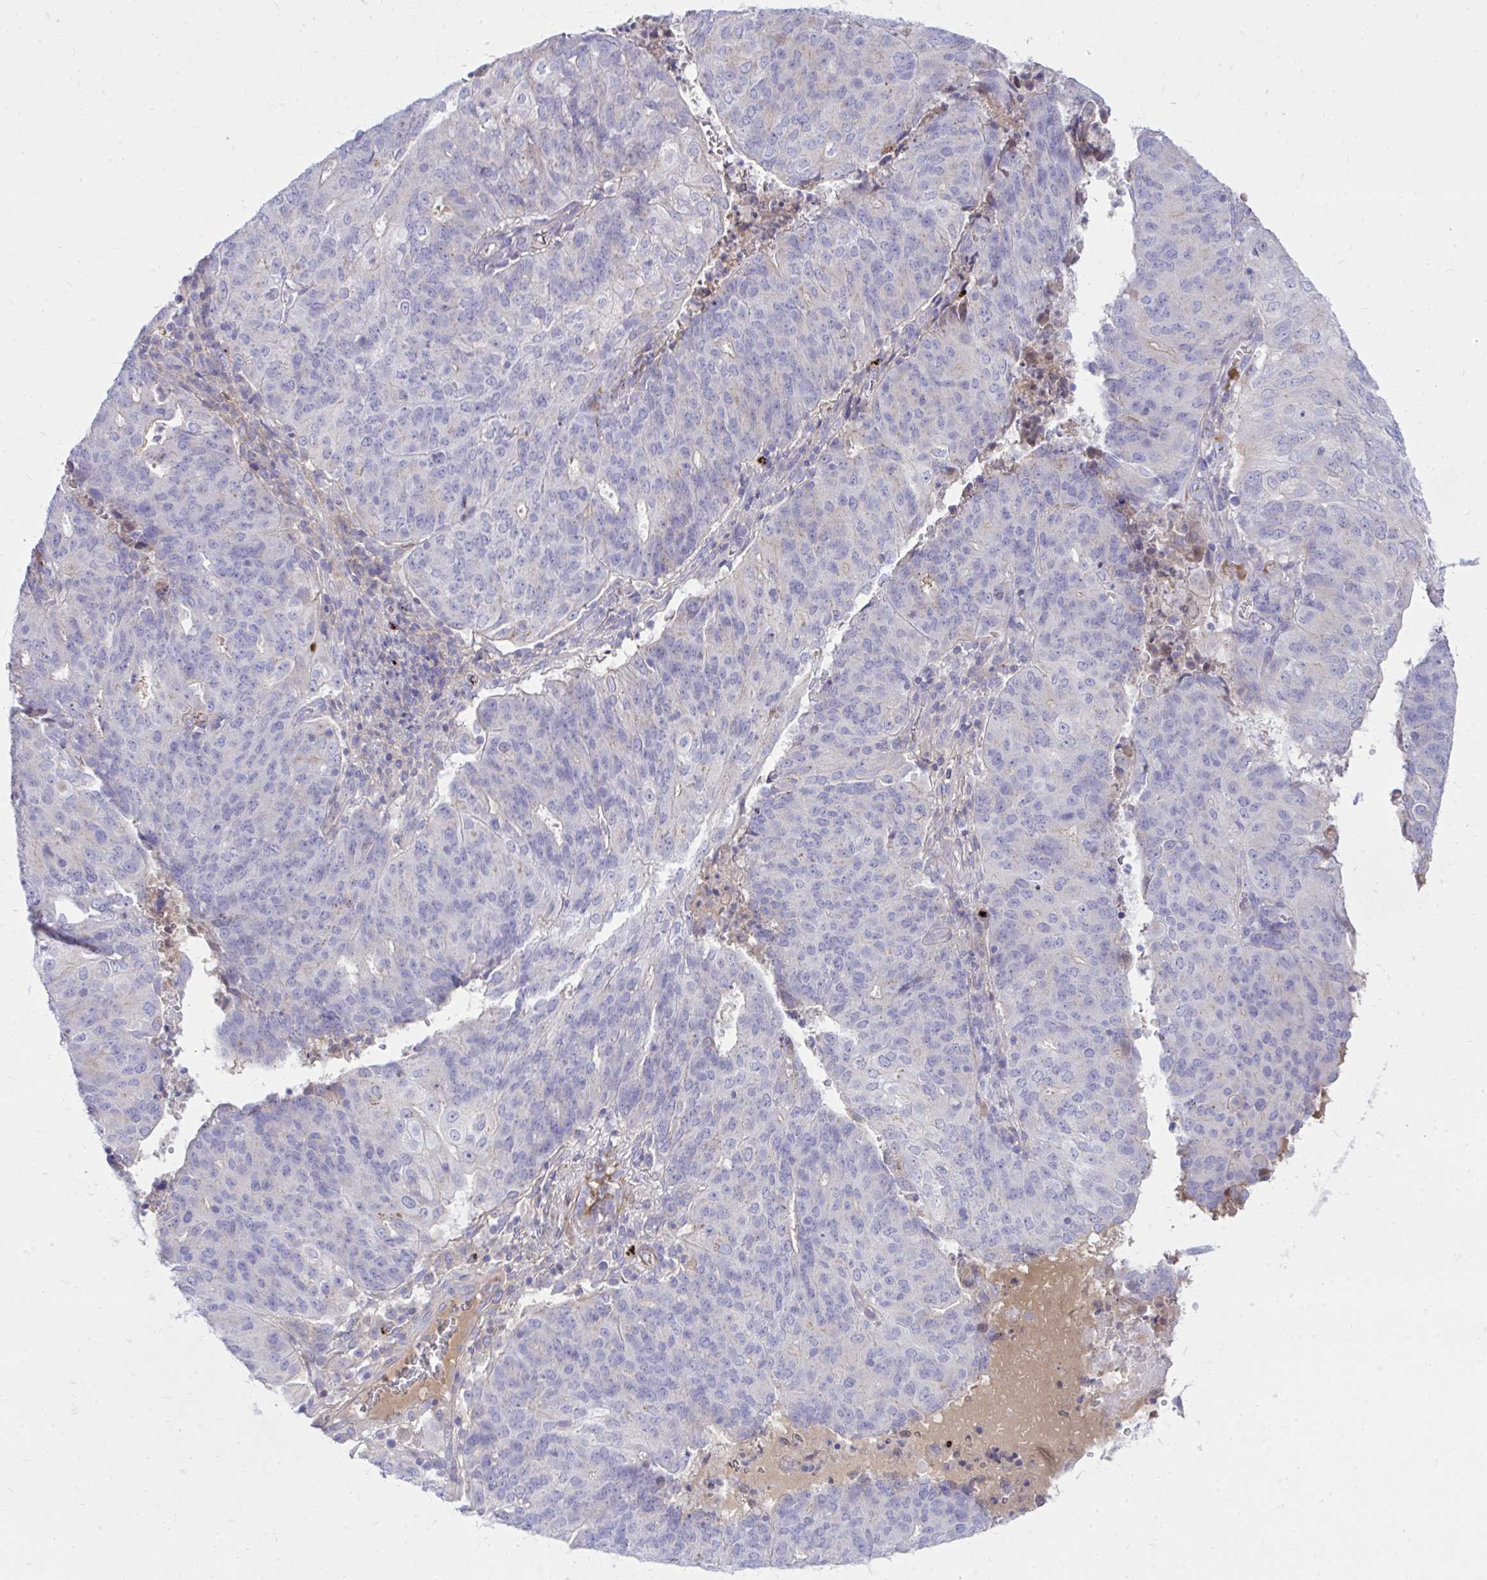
{"staining": {"intensity": "negative", "quantity": "none", "location": "none"}, "tissue": "endometrial cancer", "cell_type": "Tumor cells", "image_type": "cancer", "snomed": [{"axis": "morphology", "description": "Adenocarcinoma, NOS"}, {"axis": "topography", "description": "Endometrium"}], "caption": "Immunohistochemistry of human adenocarcinoma (endometrial) demonstrates no positivity in tumor cells. (DAB immunohistochemistry with hematoxylin counter stain).", "gene": "TP53I11", "patient": {"sex": "female", "age": 82}}